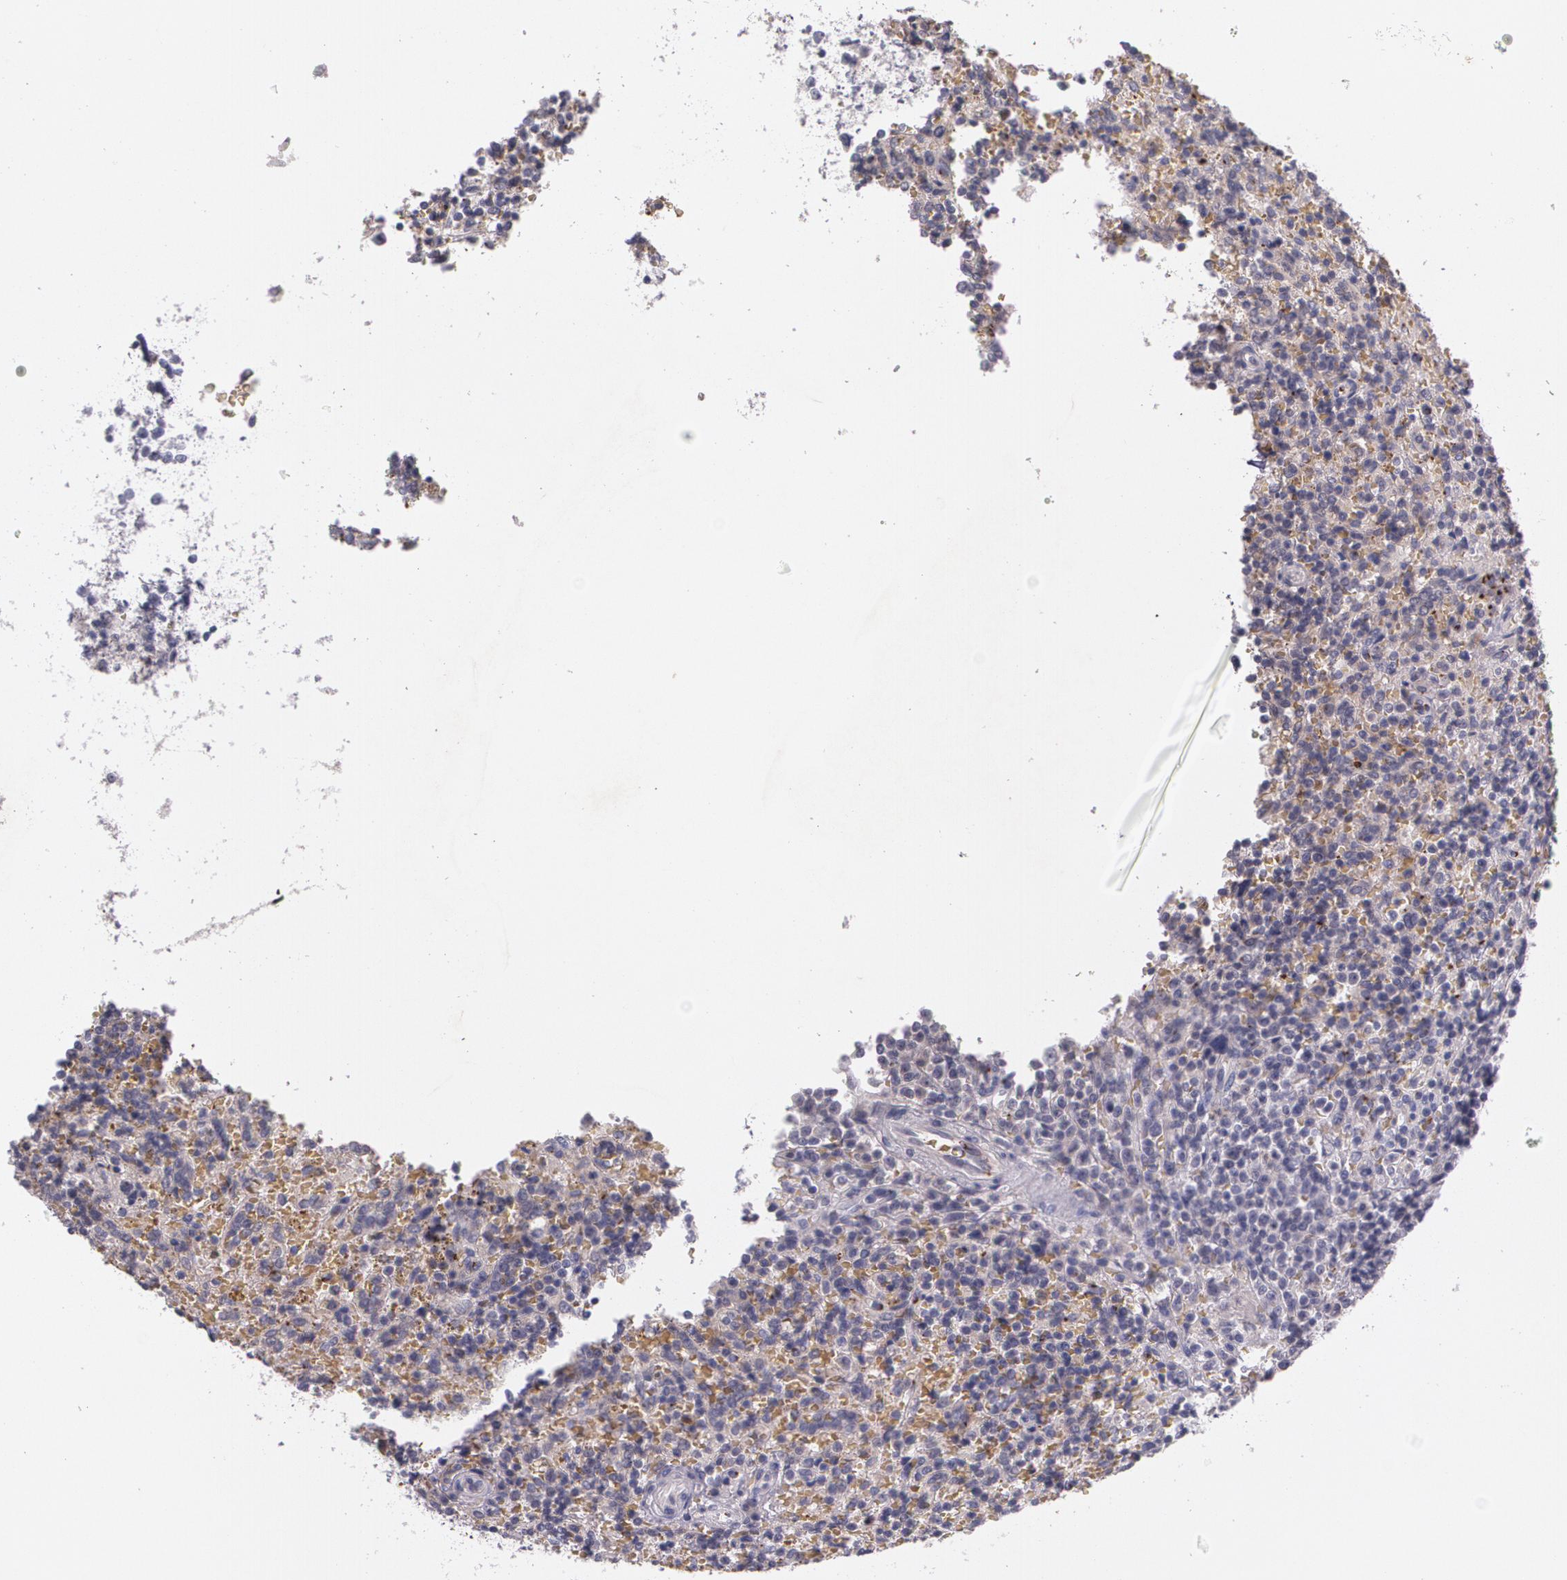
{"staining": {"intensity": "weak", "quantity": ">75%", "location": "cytoplasmic/membranous"}, "tissue": "lymphoma", "cell_type": "Tumor cells", "image_type": "cancer", "snomed": [{"axis": "morphology", "description": "Malignant lymphoma, non-Hodgkin's type, Low grade"}, {"axis": "topography", "description": "Spleen"}], "caption": "This is a micrograph of immunohistochemistry (IHC) staining of lymphoma, which shows weak expression in the cytoplasmic/membranous of tumor cells.", "gene": "TM4SF1", "patient": {"sex": "male", "age": 67}}